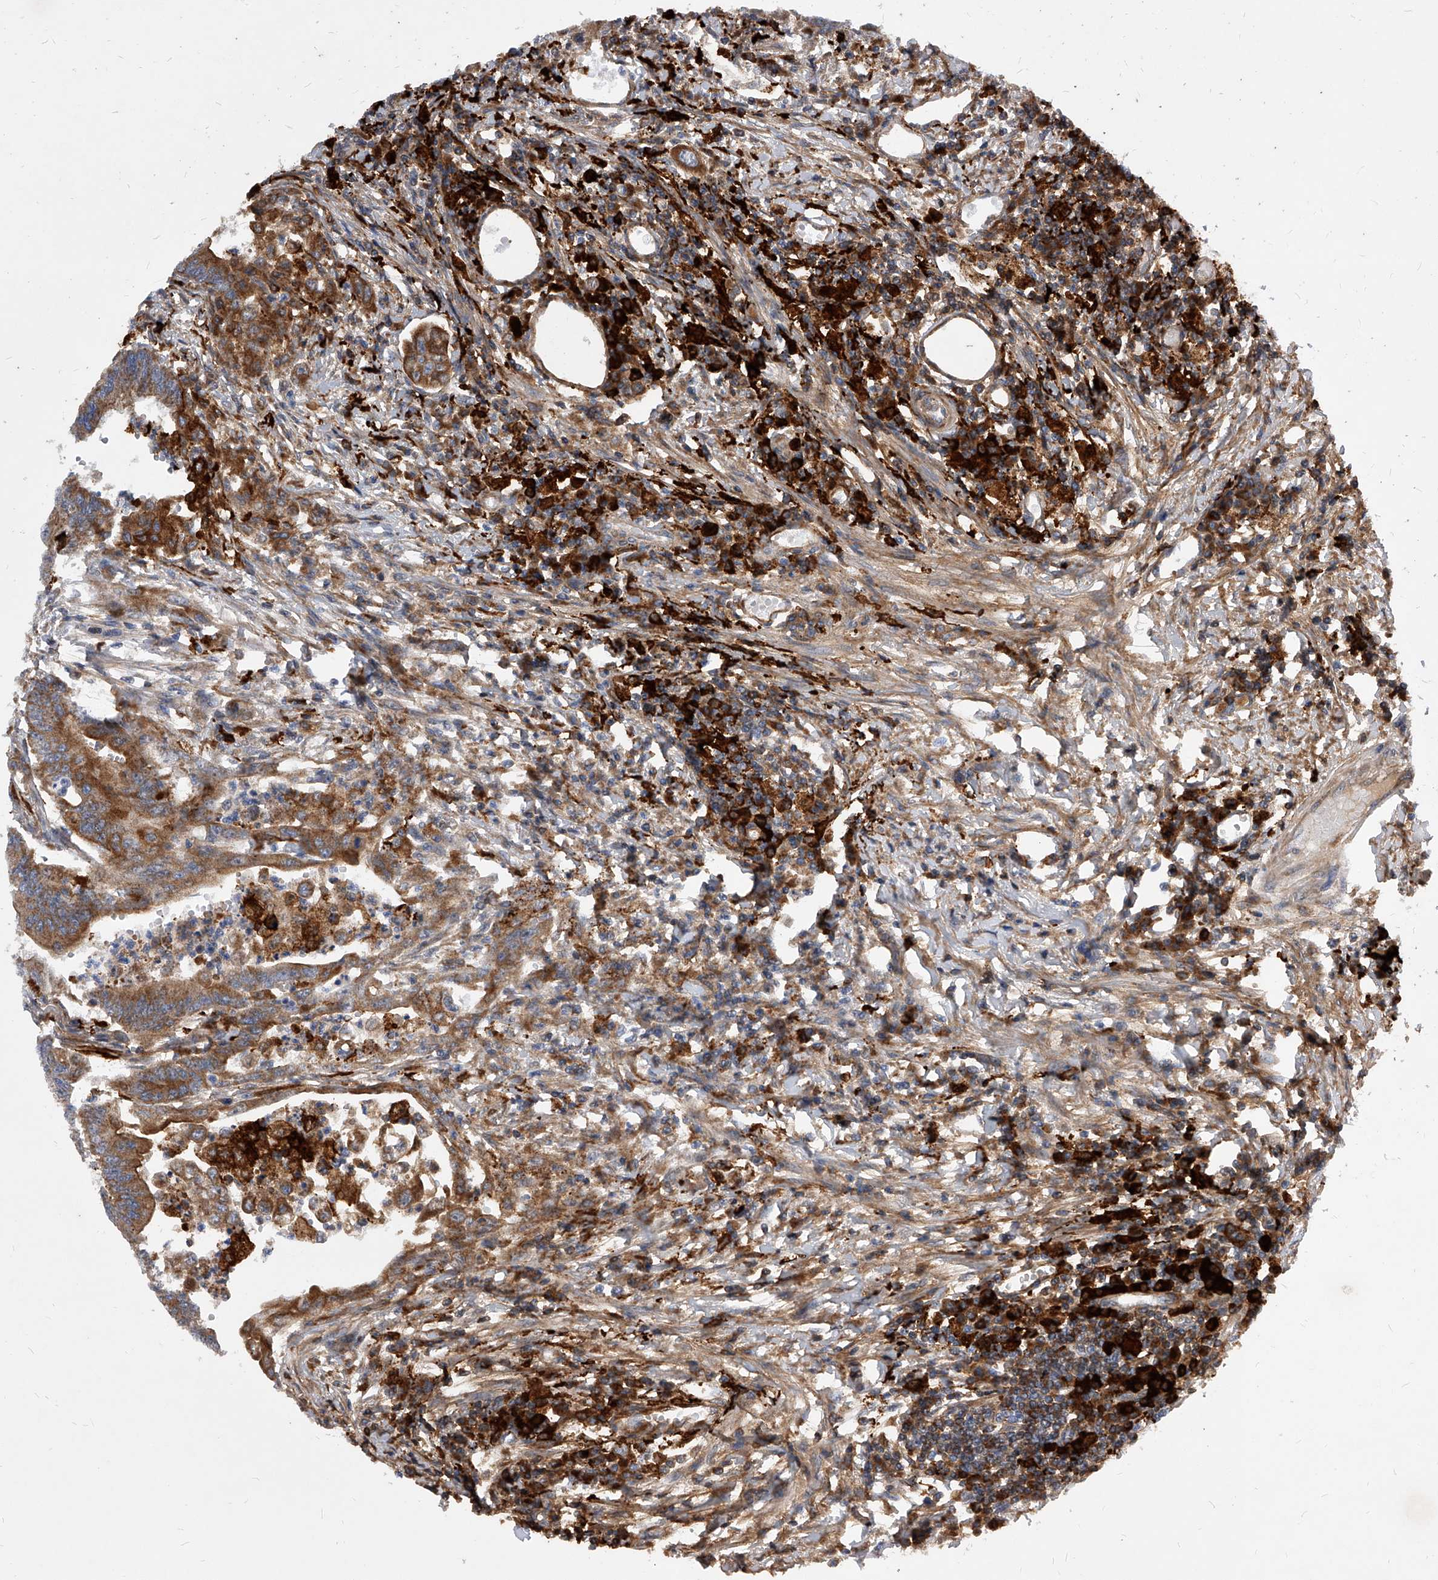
{"staining": {"intensity": "moderate", "quantity": ">75%", "location": "cytoplasmic/membranous"}, "tissue": "colorectal cancer", "cell_type": "Tumor cells", "image_type": "cancer", "snomed": [{"axis": "morphology", "description": "Adenoma, NOS"}, {"axis": "morphology", "description": "Adenocarcinoma, NOS"}, {"axis": "topography", "description": "Colon"}], "caption": "This photomicrograph shows immunohistochemistry staining of human adenocarcinoma (colorectal), with medium moderate cytoplasmic/membranous expression in about >75% of tumor cells.", "gene": "SOBP", "patient": {"sex": "male", "age": 79}}